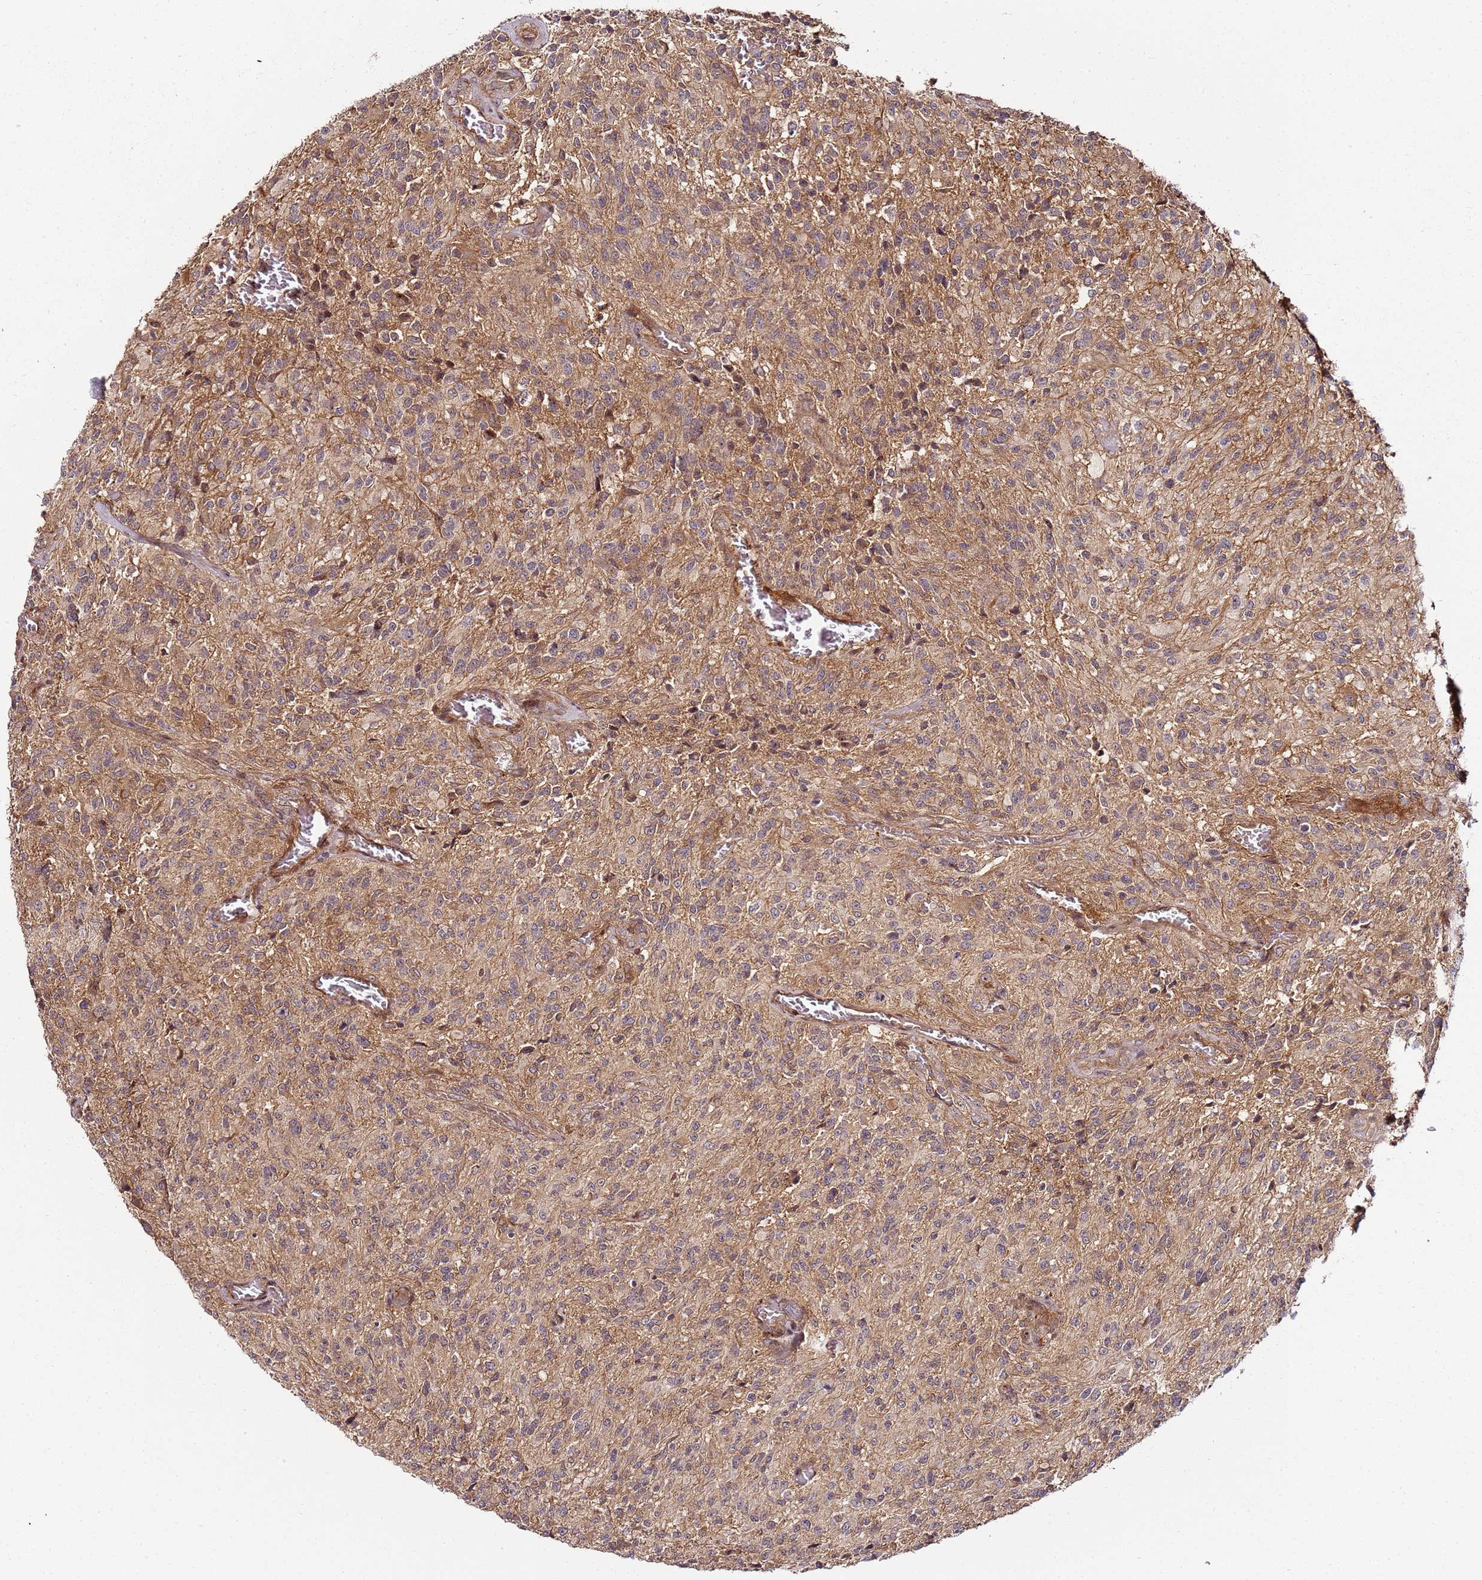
{"staining": {"intensity": "weak", "quantity": "<25%", "location": "cytoplasmic/membranous"}, "tissue": "glioma", "cell_type": "Tumor cells", "image_type": "cancer", "snomed": [{"axis": "morphology", "description": "Normal tissue, NOS"}, {"axis": "morphology", "description": "Glioma, malignant, High grade"}, {"axis": "topography", "description": "Cerebral cortex"}], "caption": "Immunohistochemistry of glioma displays no positivity in tumor cells.", "gene": "CCNYL1", "patient": {"sex": "male", "age": 56}}